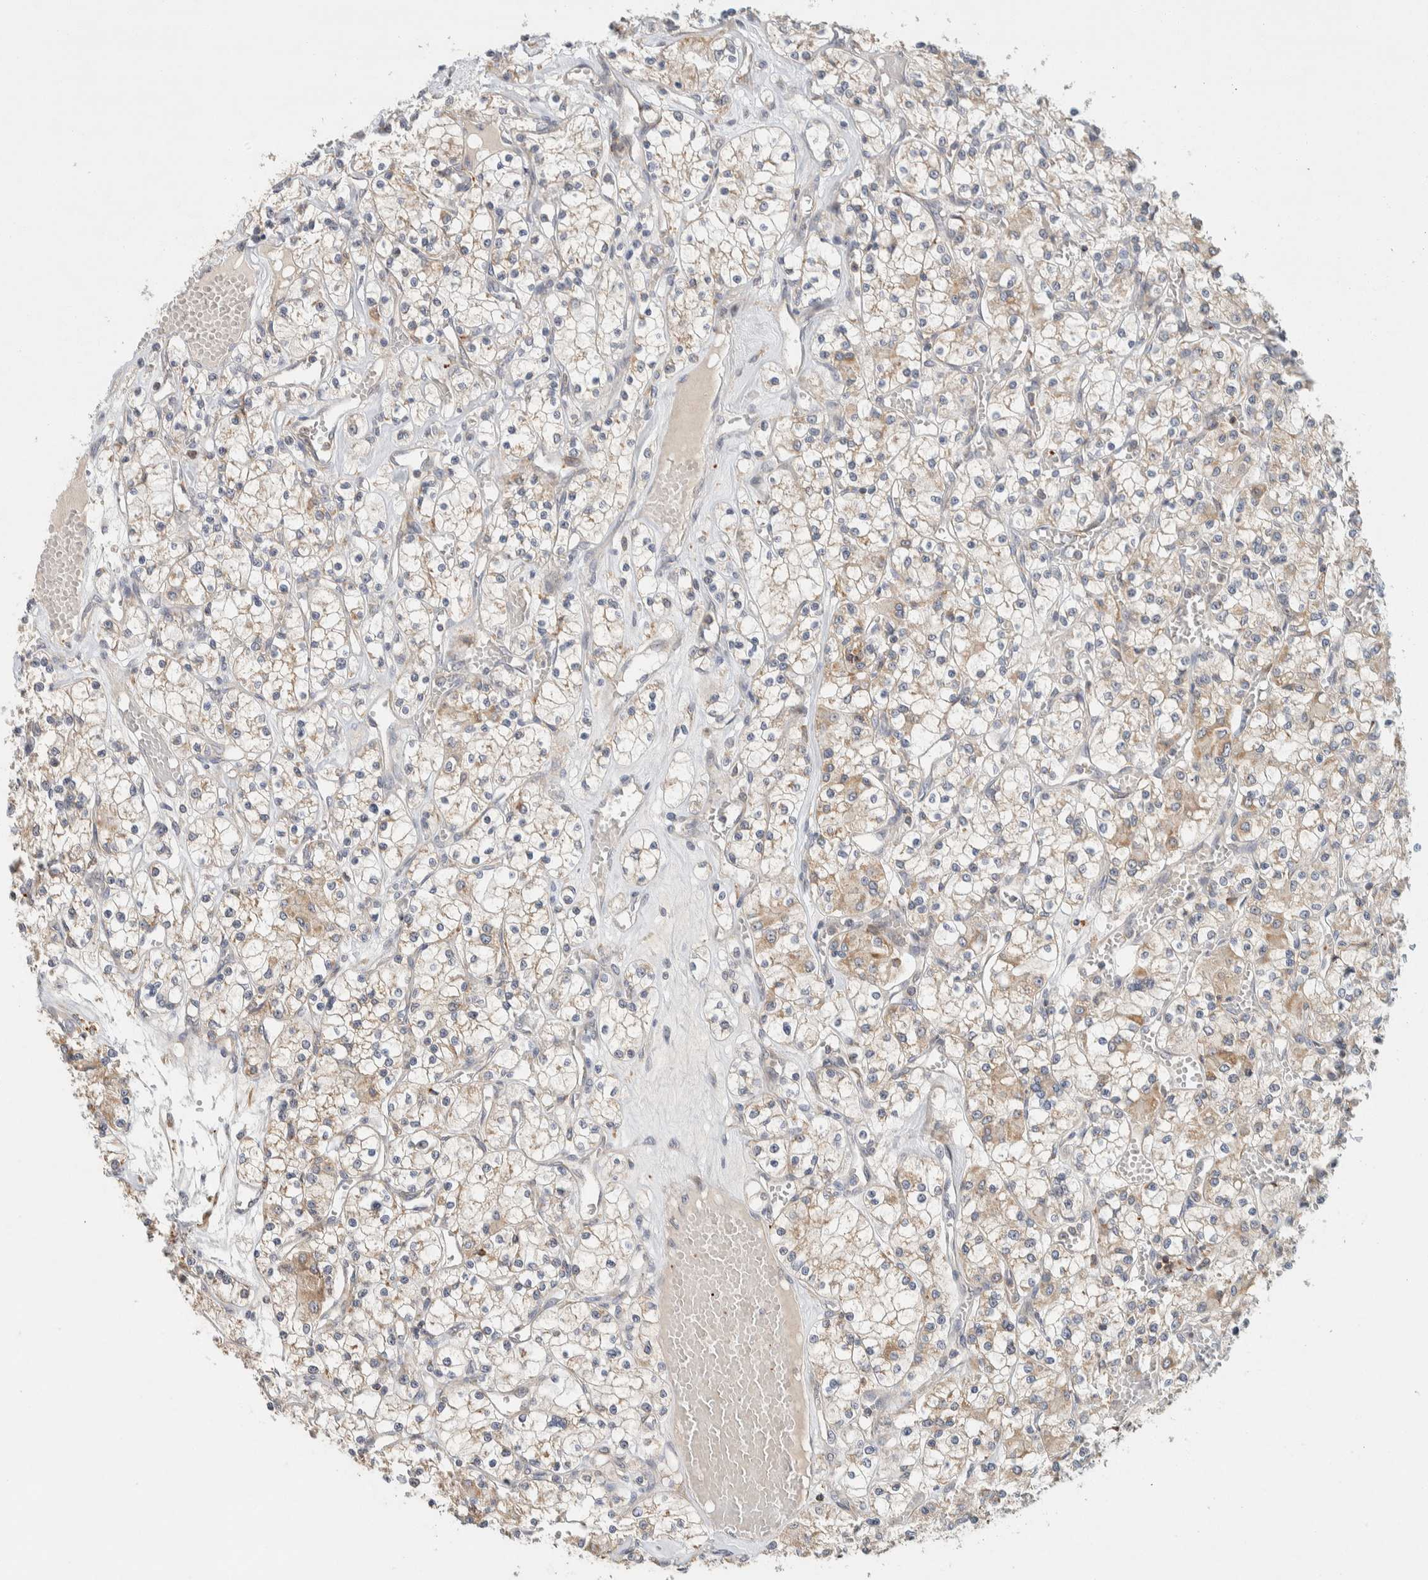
{"staining": {"intensity": "weak", "quantity": "25%-75%", "location": "cytoplasmic/membranous"}, "tissue": "renal cancer", "cell_type": "Tumor cells", "image_type": "cancer", "snomed": [{"axis": "morphology", "description": "Adenocarcinoma, NOS"}, {"axis": "topography", "description": "Kidney"}], "caption": "Protein staining demonstrates weak cytoplasmic/membranous expression in approximately 25%-75% of tumor cells in renal cancer. Using DAB (brown) and hematoxylin (blue) stains, captured at high magnification using brightfield microscopy.", "gene": "KIF9", "patient": {"sex": "female", "age": 59}}